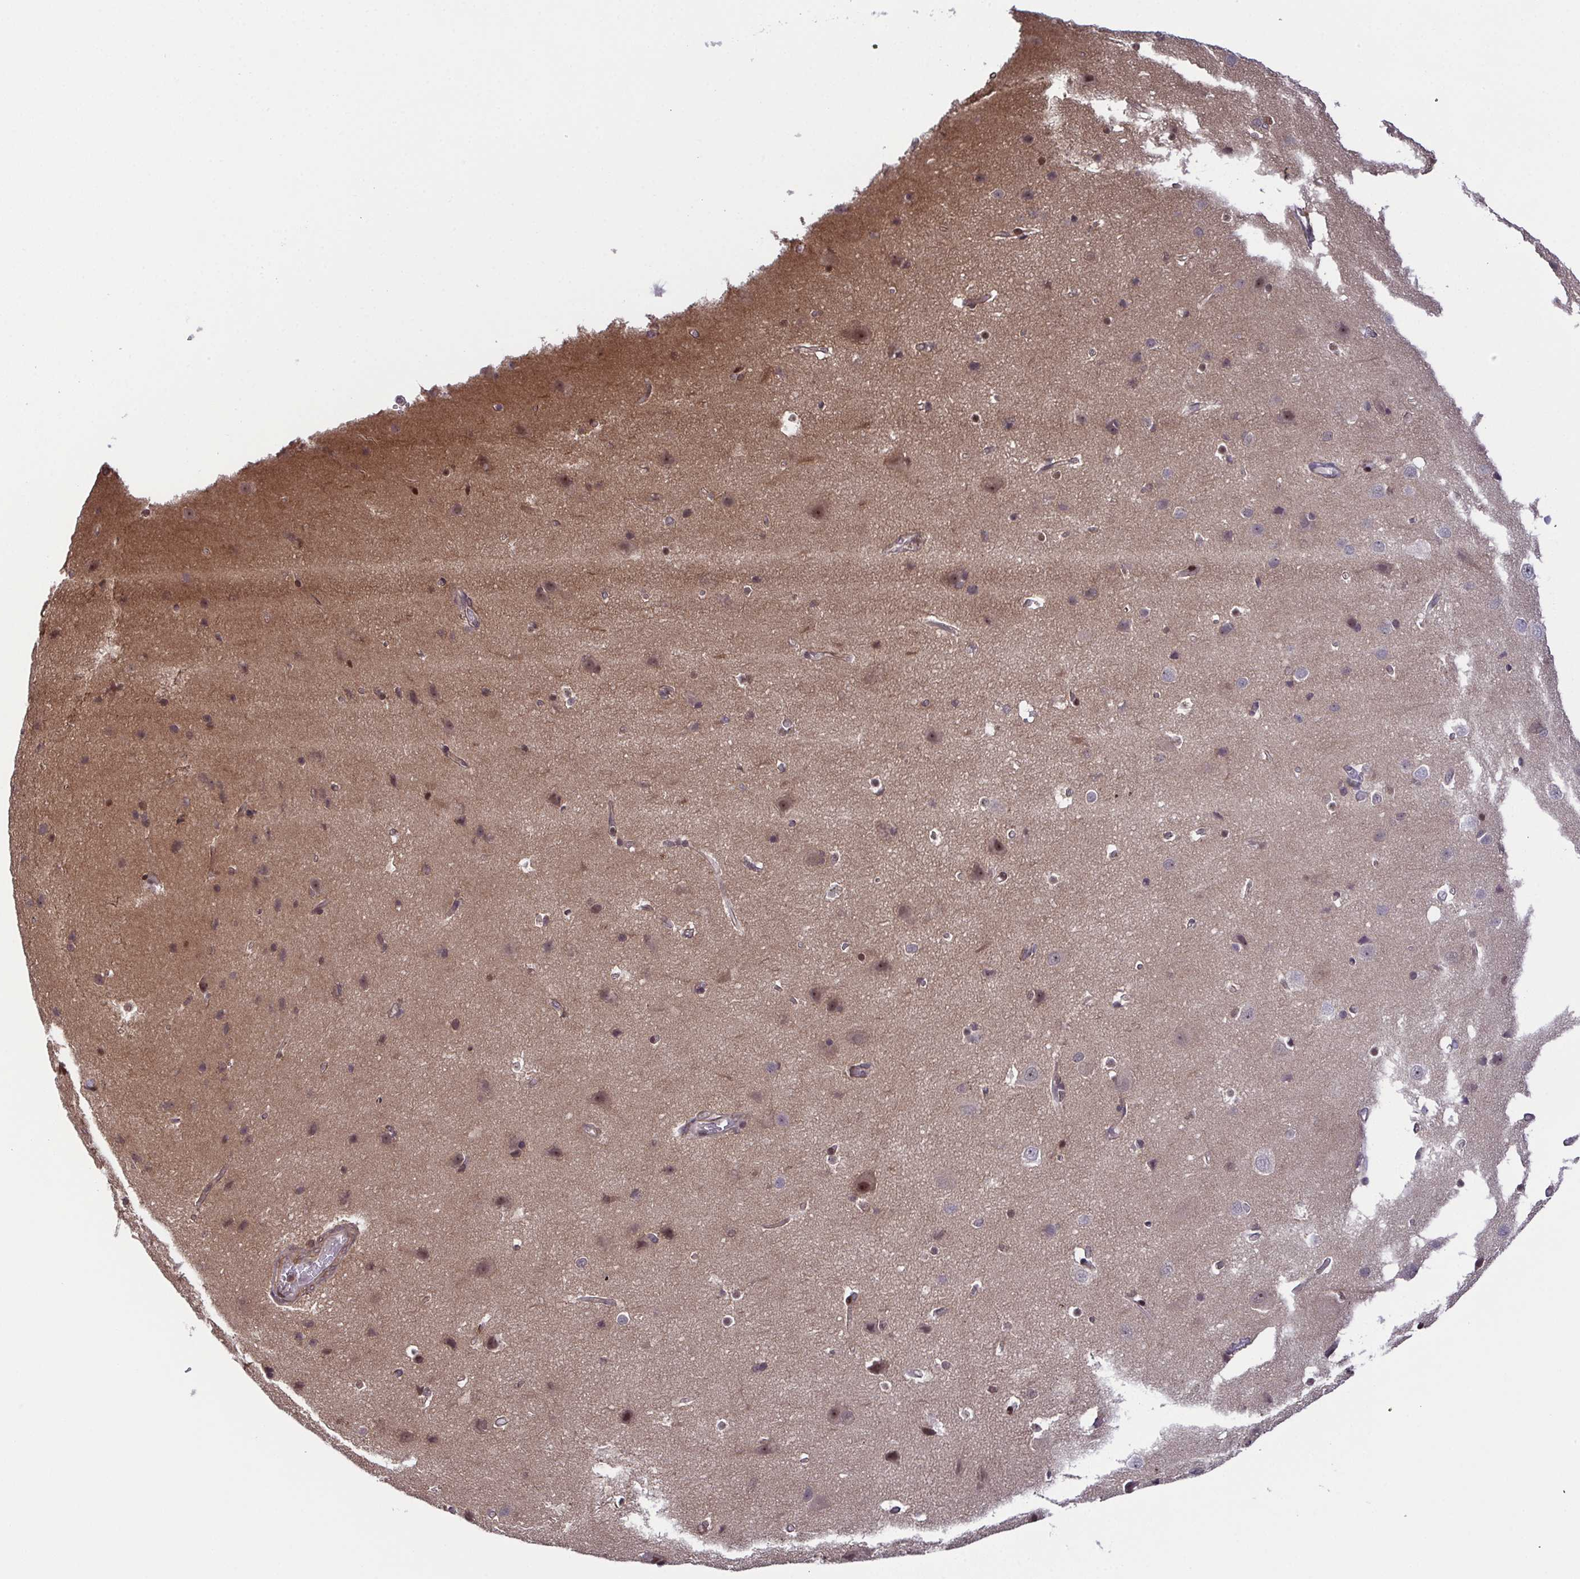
{"staining": {"intensity": "moderate", "quantity": ">75%", "location": "nuclear"}, "tissue": "cerebral cortex", "cell_type": "Endothelial cells", "image_type": "normal", "snomed": [{"axis": "morphology", "description": "Normal tissue, NOS"}, {"axis": "topography", "description": "Cerebral cortex"}], "caption": "Immunohistochemical staining of normal cerebral cortex displays >75% levels of moderate nuclear protein staining in about >75% of endothelial cells. (brown staining indicates protein expression, while blue staining denotes nuclei).", "gene": "DNAJB1", "patient": {"sex": "male", "age": 37}}